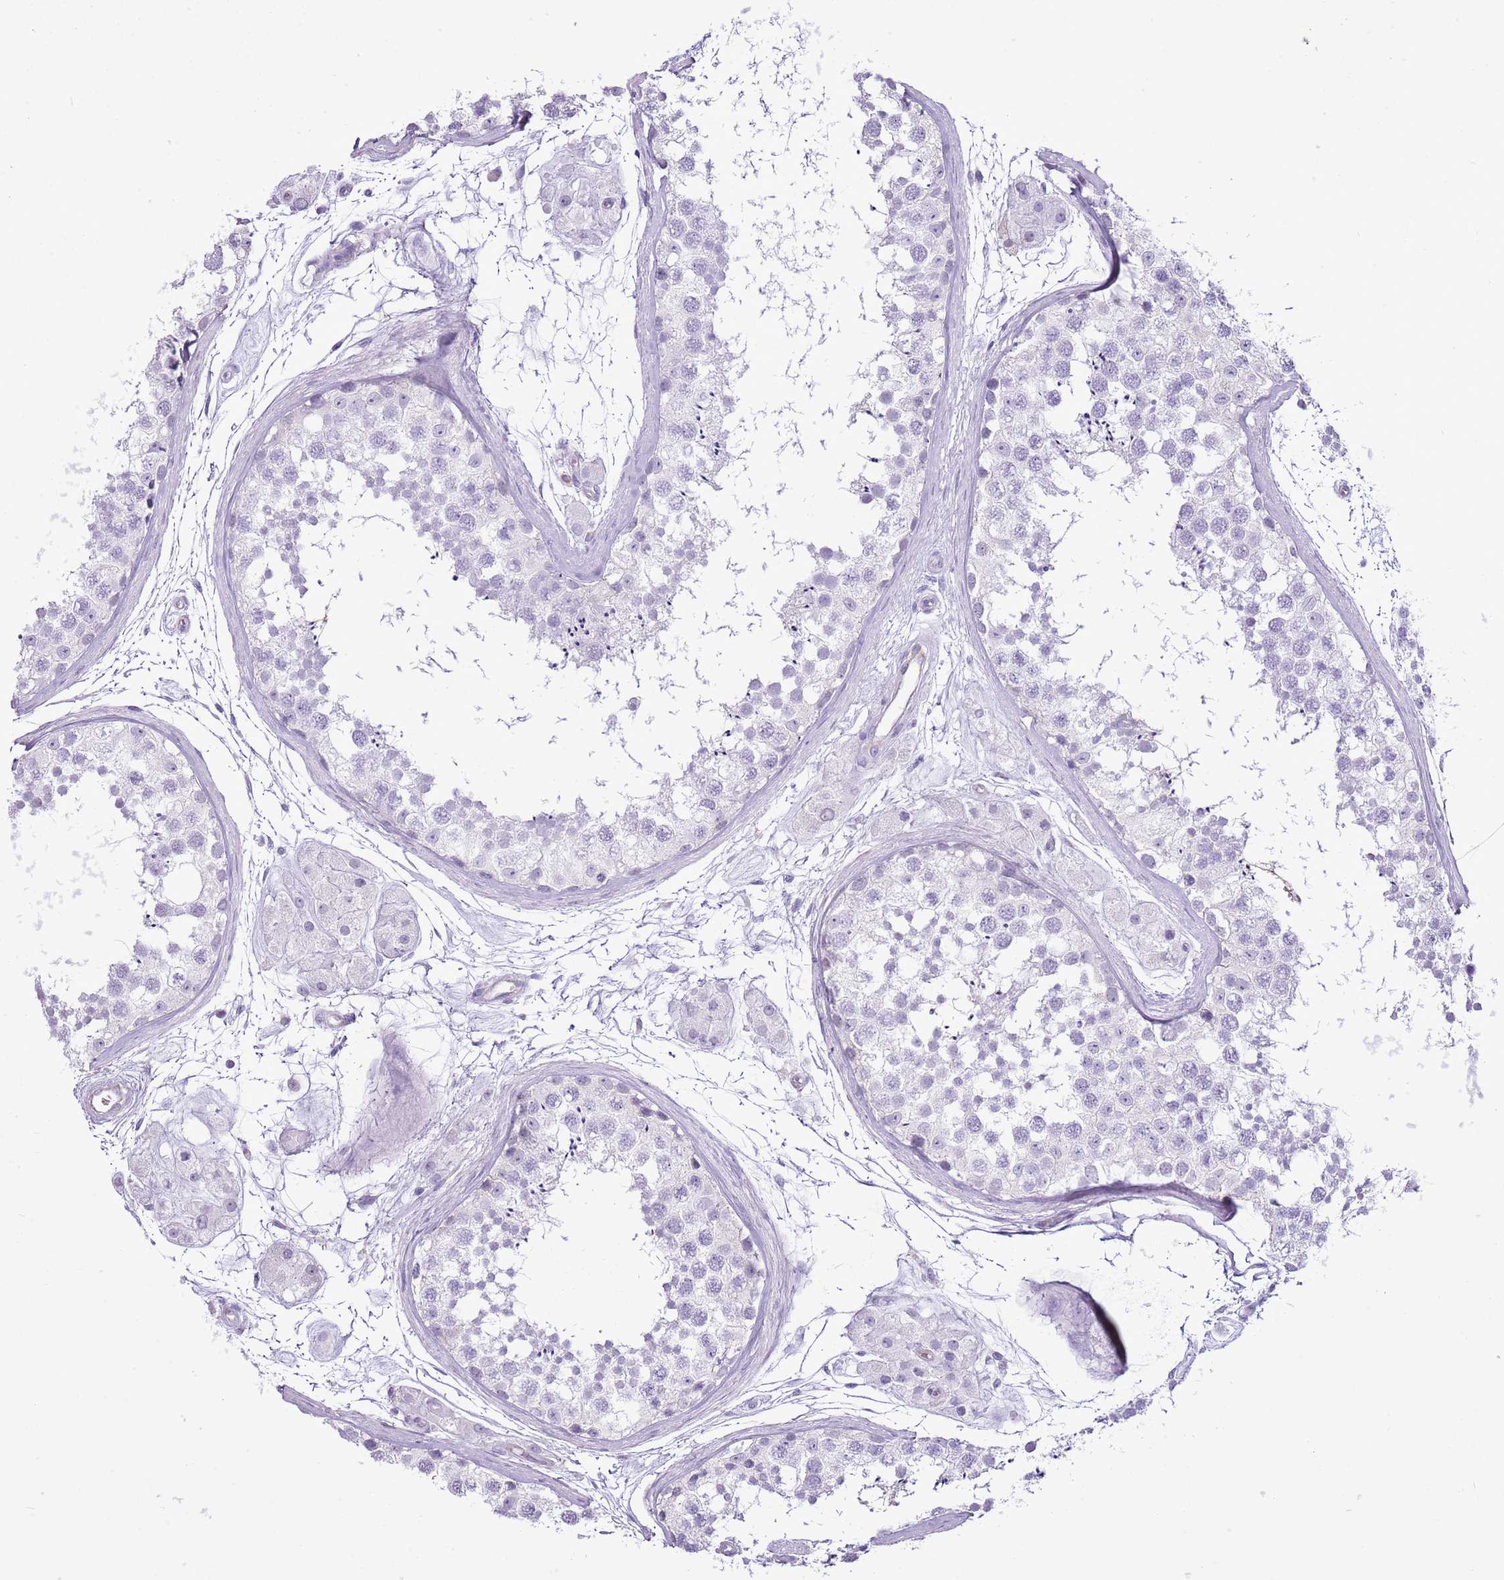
{"staining": {"intensity": "negative", "quantity": "none", "location": "none"}, "tissue": "testis", "cell_type": "Cells in seminiferous ducts", "image_type": "normal", "snomed": [{"axis": "morphology", "description": "Normal tissue, NOS"}, {"axis": "topography", "description": "Testis"}], "caption": "This photomicrograph is of benign testis stained with immunohistochemistry (IHC) to label a protein in brown with the nuclei are counter-stained blue. There is no positivity in cells in seminiferous ducts.", "gene": "SLC23A1", "patient": {"sex": "male", "age": 56}}